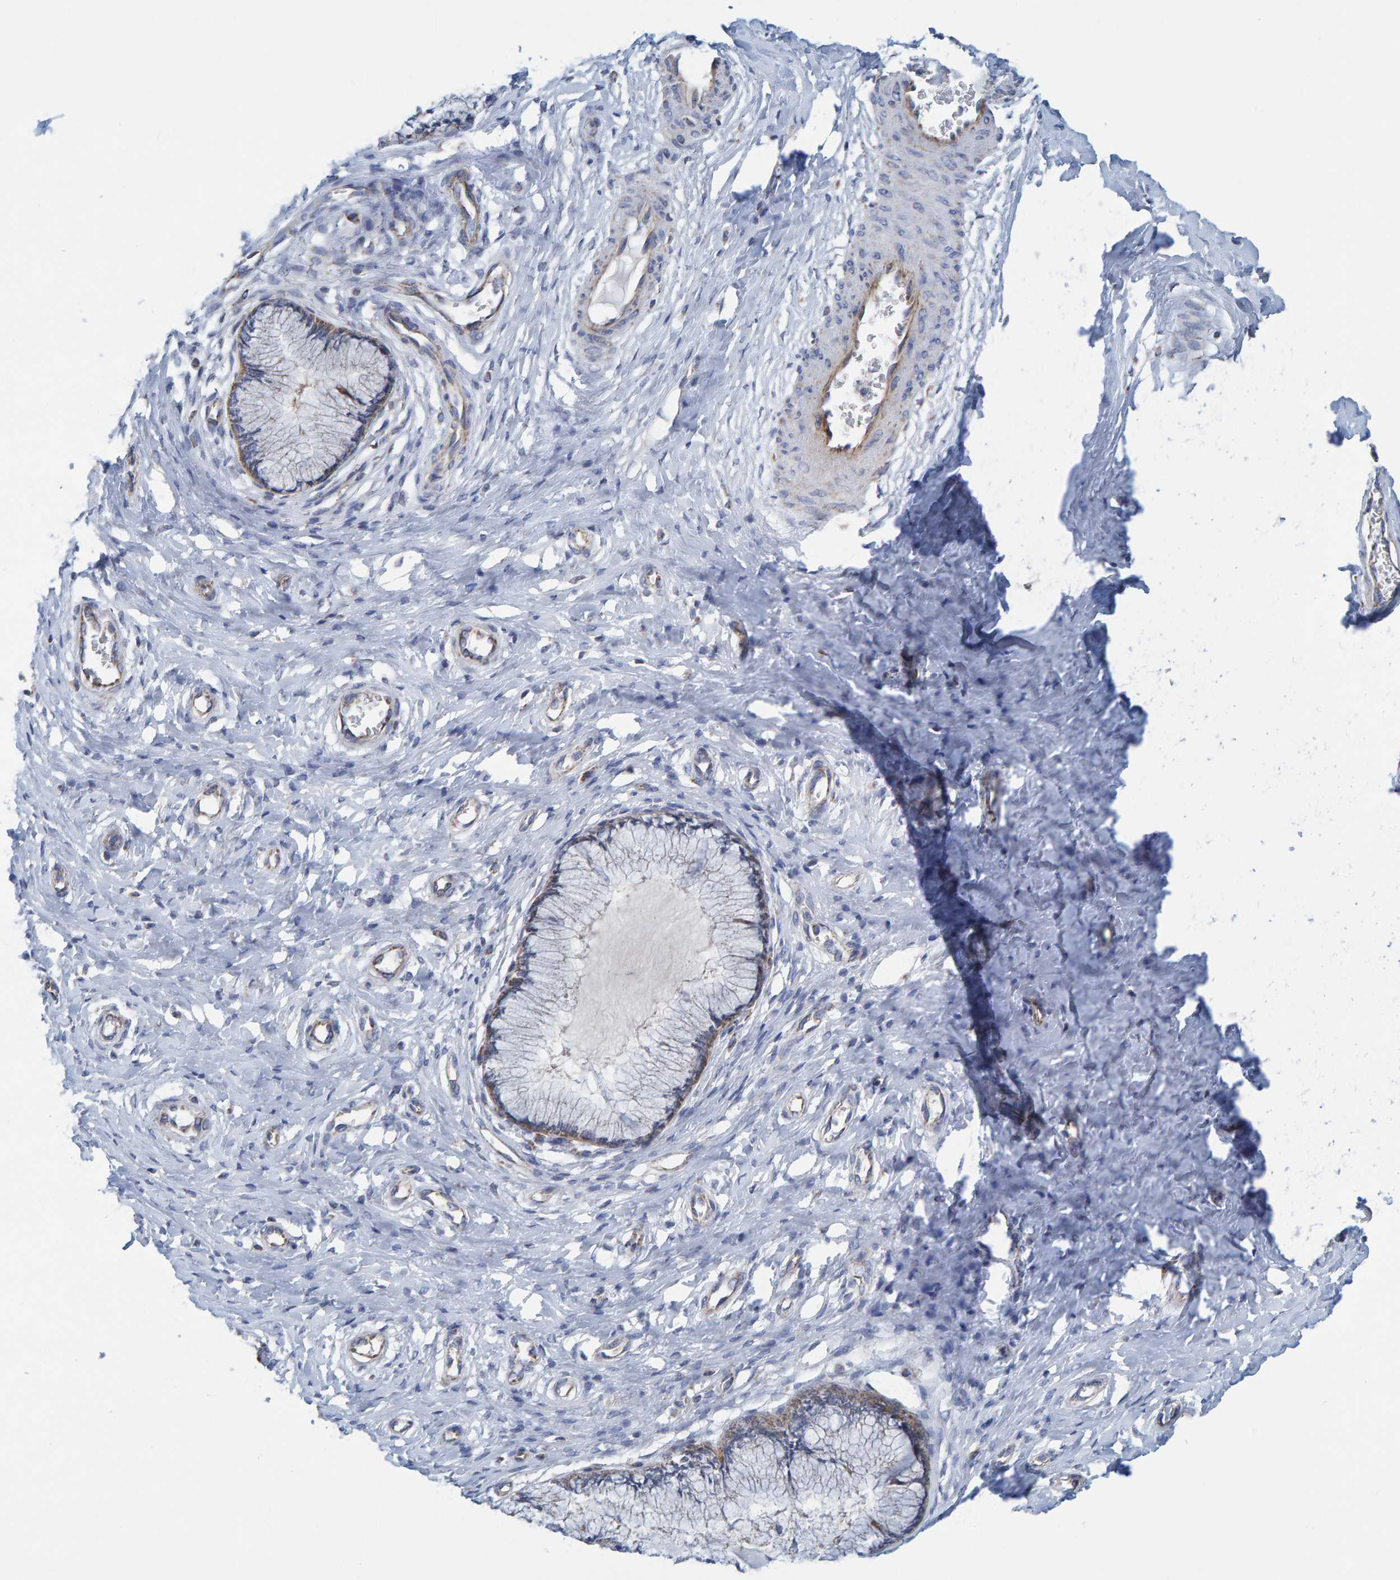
{"staining": {"intensity": "weak", "quantity": "<25%", "location": "cytoplasmic/membranous"}, "tissue": "cervix", "cell_type": "Glandular cells", "image_type": "normal", "snomed": [{"axis": "morphology", "description": "Normal tissue, NOS"}, {"axis": "topography", "description": "Cervix"}], "caption": "Glandular cells show no significant positivity in benign cervix.", "gene": "MRPS7", "patient": {"sex": "female", "age": 55}}